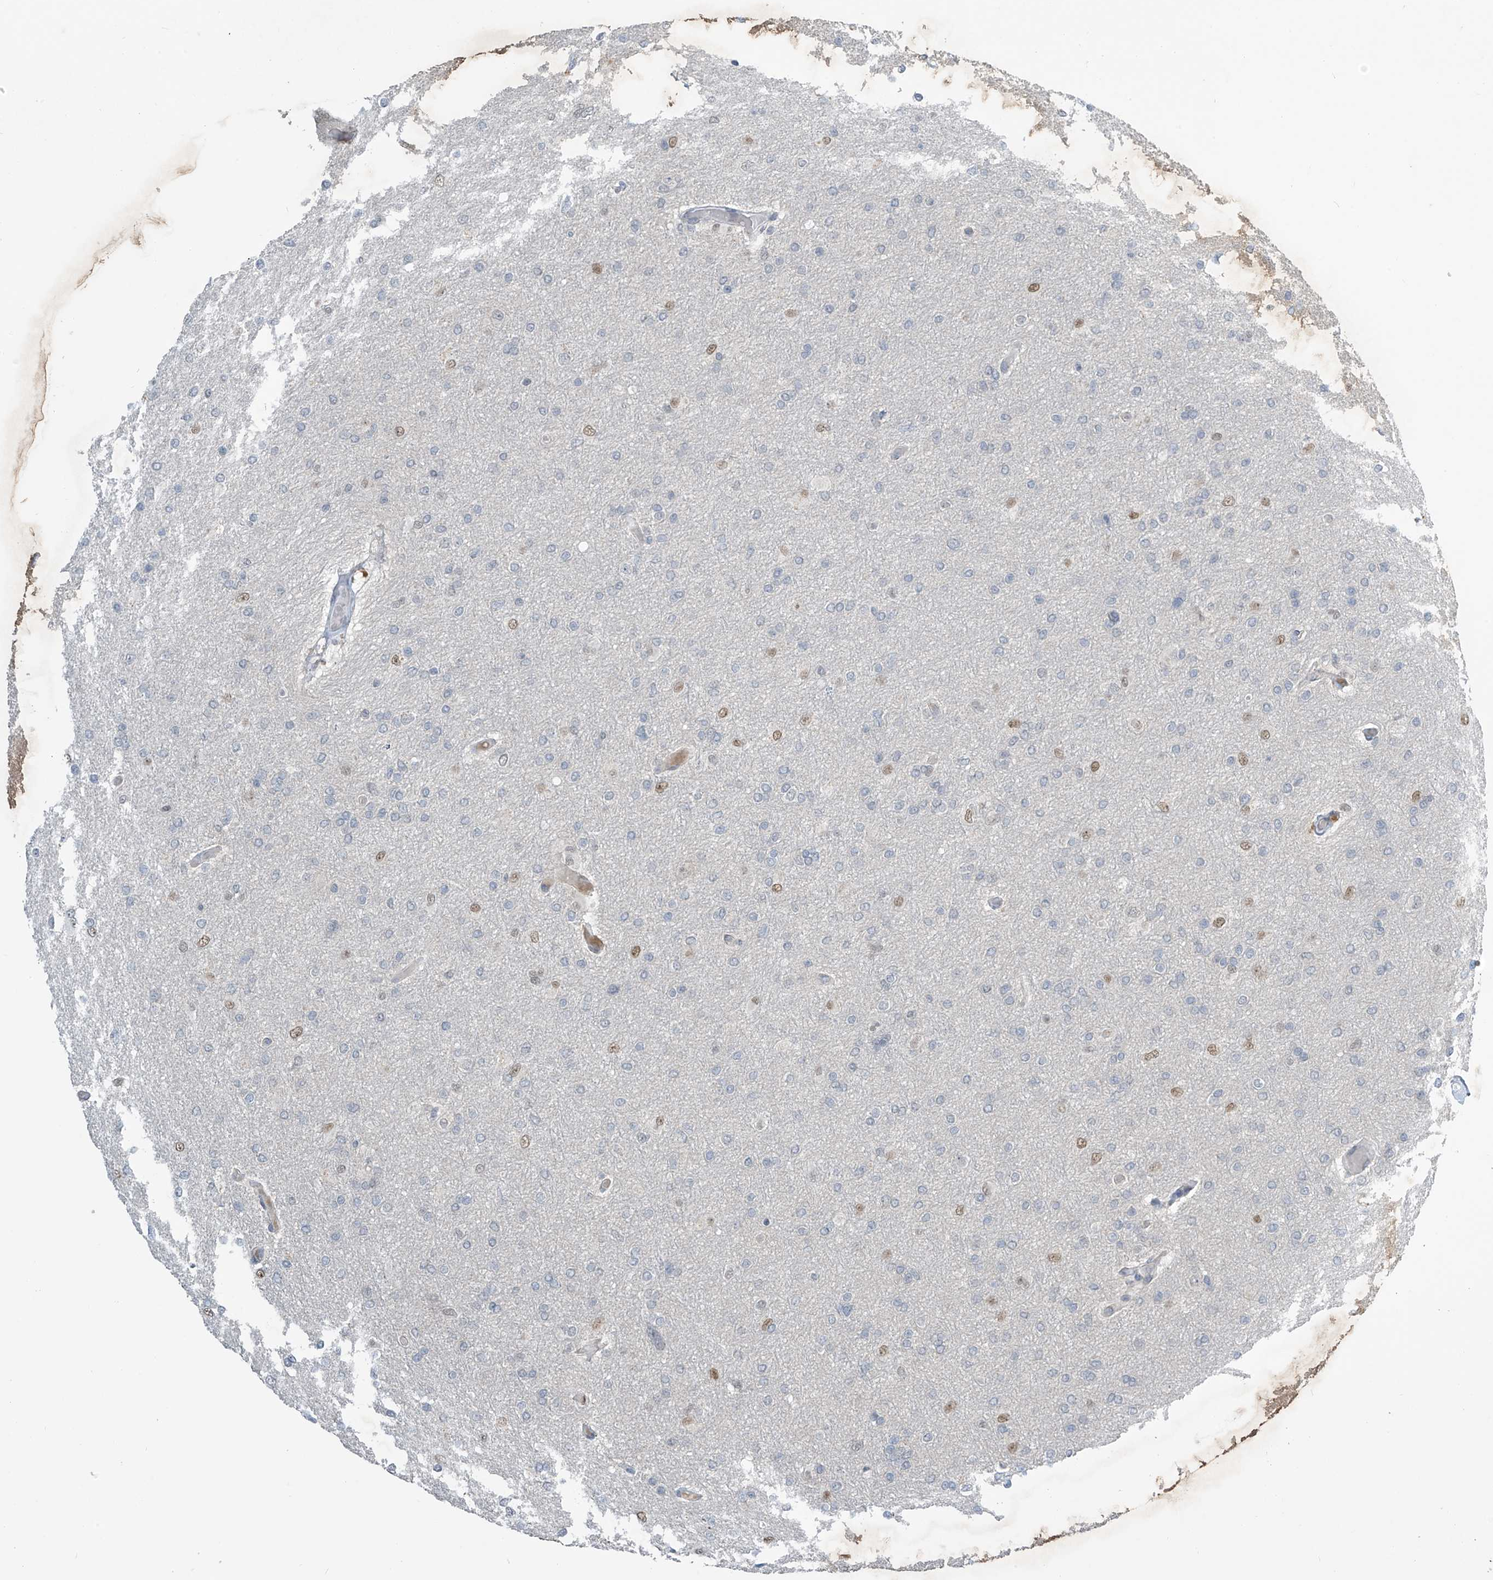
{"staining": {"intensity": "moderate", "quantity": "<25%", "location": "nuclear"}, "tissue": "glioma", "cell_type": "Tumor cells", "image_type": "cancer", "snomed": [{"axis": "morphology", "description": "Glioma, malignant, High grade"}, {"axis": "topography", "description": "Cerebral cortex"}], "caption": "A high-resolution histopathology image shows IHC staining of glioma, which exhibits moderate nuclear positivity in about <25% of tumor cells. The staining is performed using DAB (3,3'-diaminobenzidine) brown chromogen to label protein expression. The nuclei are counter-stained blue using hematoxylin.", "gene": "METAP1D", "patient": {"sex": "female", "age": 36}}